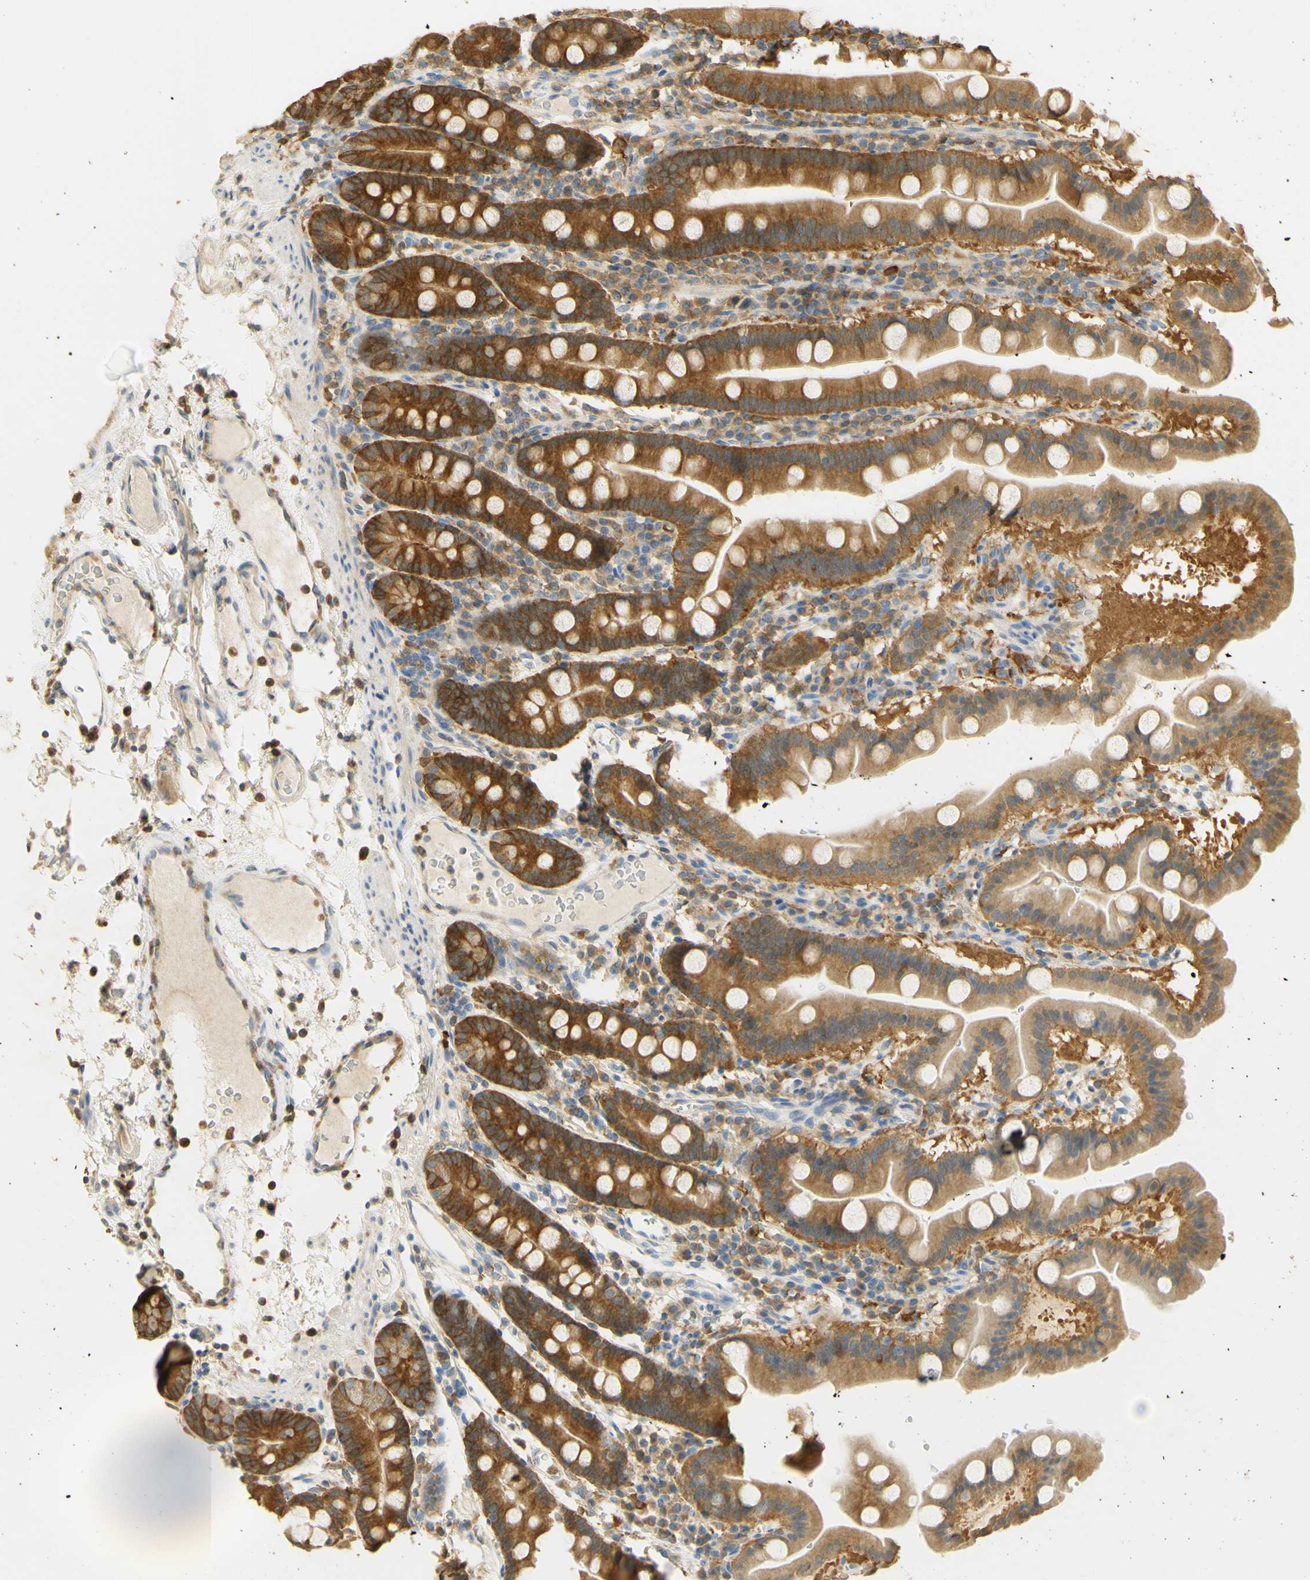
{"staining": {"intensity": "moderate", "quantity": ">75%", "location": "cytoplasmic/membranous"}, "tissue": "duodenum", "cell_type": "Glandular cells", "image_type": "normal", "snomed": [{"axis": "morphology", "description": "Normal tissue, NOS"}, {"axis": "topography", "description": "Duodenum"}], "caption": "Glandular cells reveal medium levels of moderate cytoplasmic/membranous expression in approximately >75% of cells in unremarkable duodenum.", "gene": "PAK1", "patient": {"sex": "male", "age": 50}}